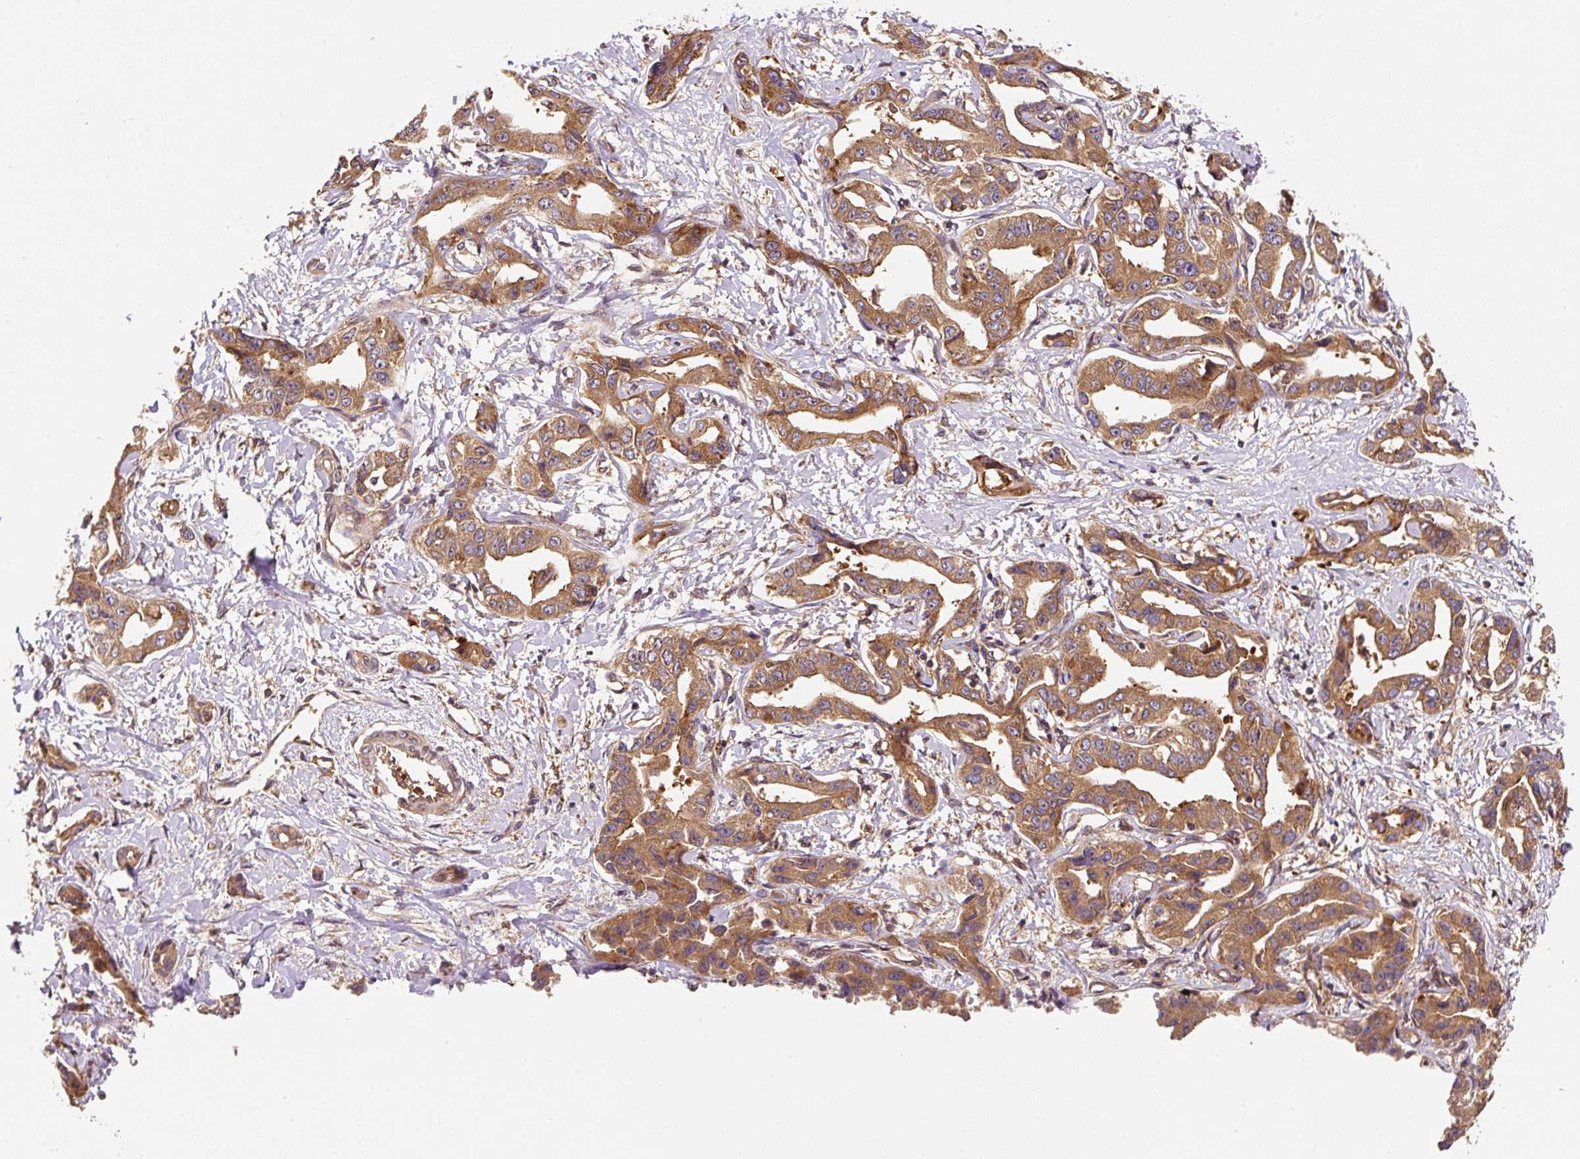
{"staining": {"intensity": "moderate", "quantity": ">75%", "location": "cytoplasmic/membranous"}, "tissue": "liver cancer", "cell_type": "Tumor cells", "image_type": "cancer", "snomed": [{"axis": "morphology", "description": "Cholangiocarcinoma"}, {"axis": "topography", "description": "Liver"}], "caption": "Immunohistochemical staining of human liver cholangiocarcinoma shows medium levels of moderate cytoplasmic/membranous positivity in about >75% of tumor cells.", "gene": "EIF2S2", "patient": {"sex": "male", "age": 59}}